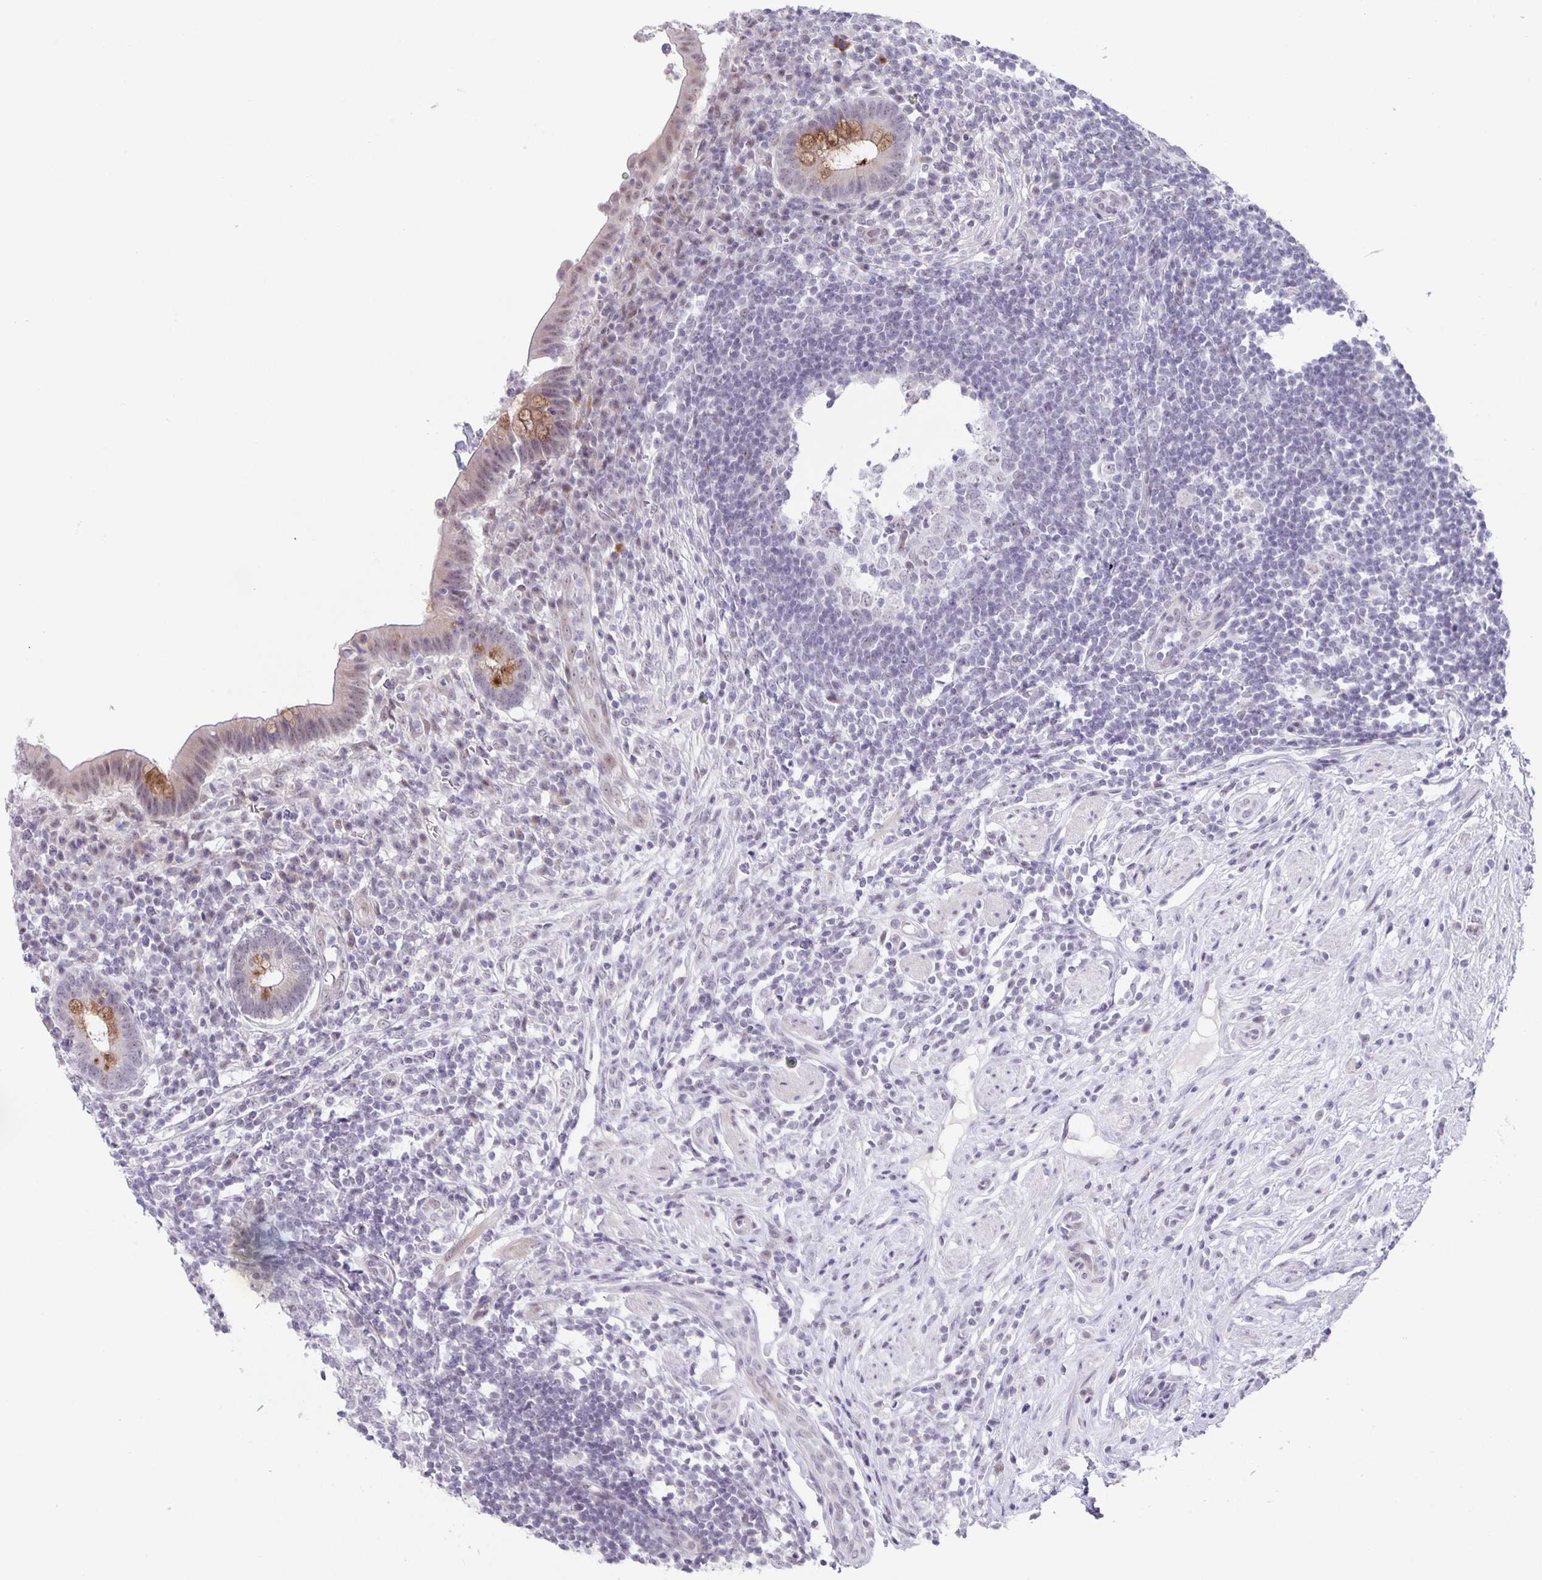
{"staining": {"intensity": "strong", "quantity": "25%-75%", "location": "cytoplasmic/membranous"}, "tissue": "appendix", "cell_type": "Glandular cells", "image_type": "normal", "snomed": [{"axis": "morphology", "description": "Normal tissue, NOS"}, {"axis": "topography", "description": "Appendix"}], "caption": "IHC staining of normal appendix, which demonstrates high levels of strong cytoplasmic/membranous expression in approximately 25%-75% of glandular cells indicating strong cytoplasmic/membranous protein expression. The staining was performed using DAB (3,3'-diaminobenzidine) (brown) for protein detection and nuclei were counterstained in hematoxylin (blue).", "gene": "PHRF1", "patient": {"sex": "female", "age": 56}}